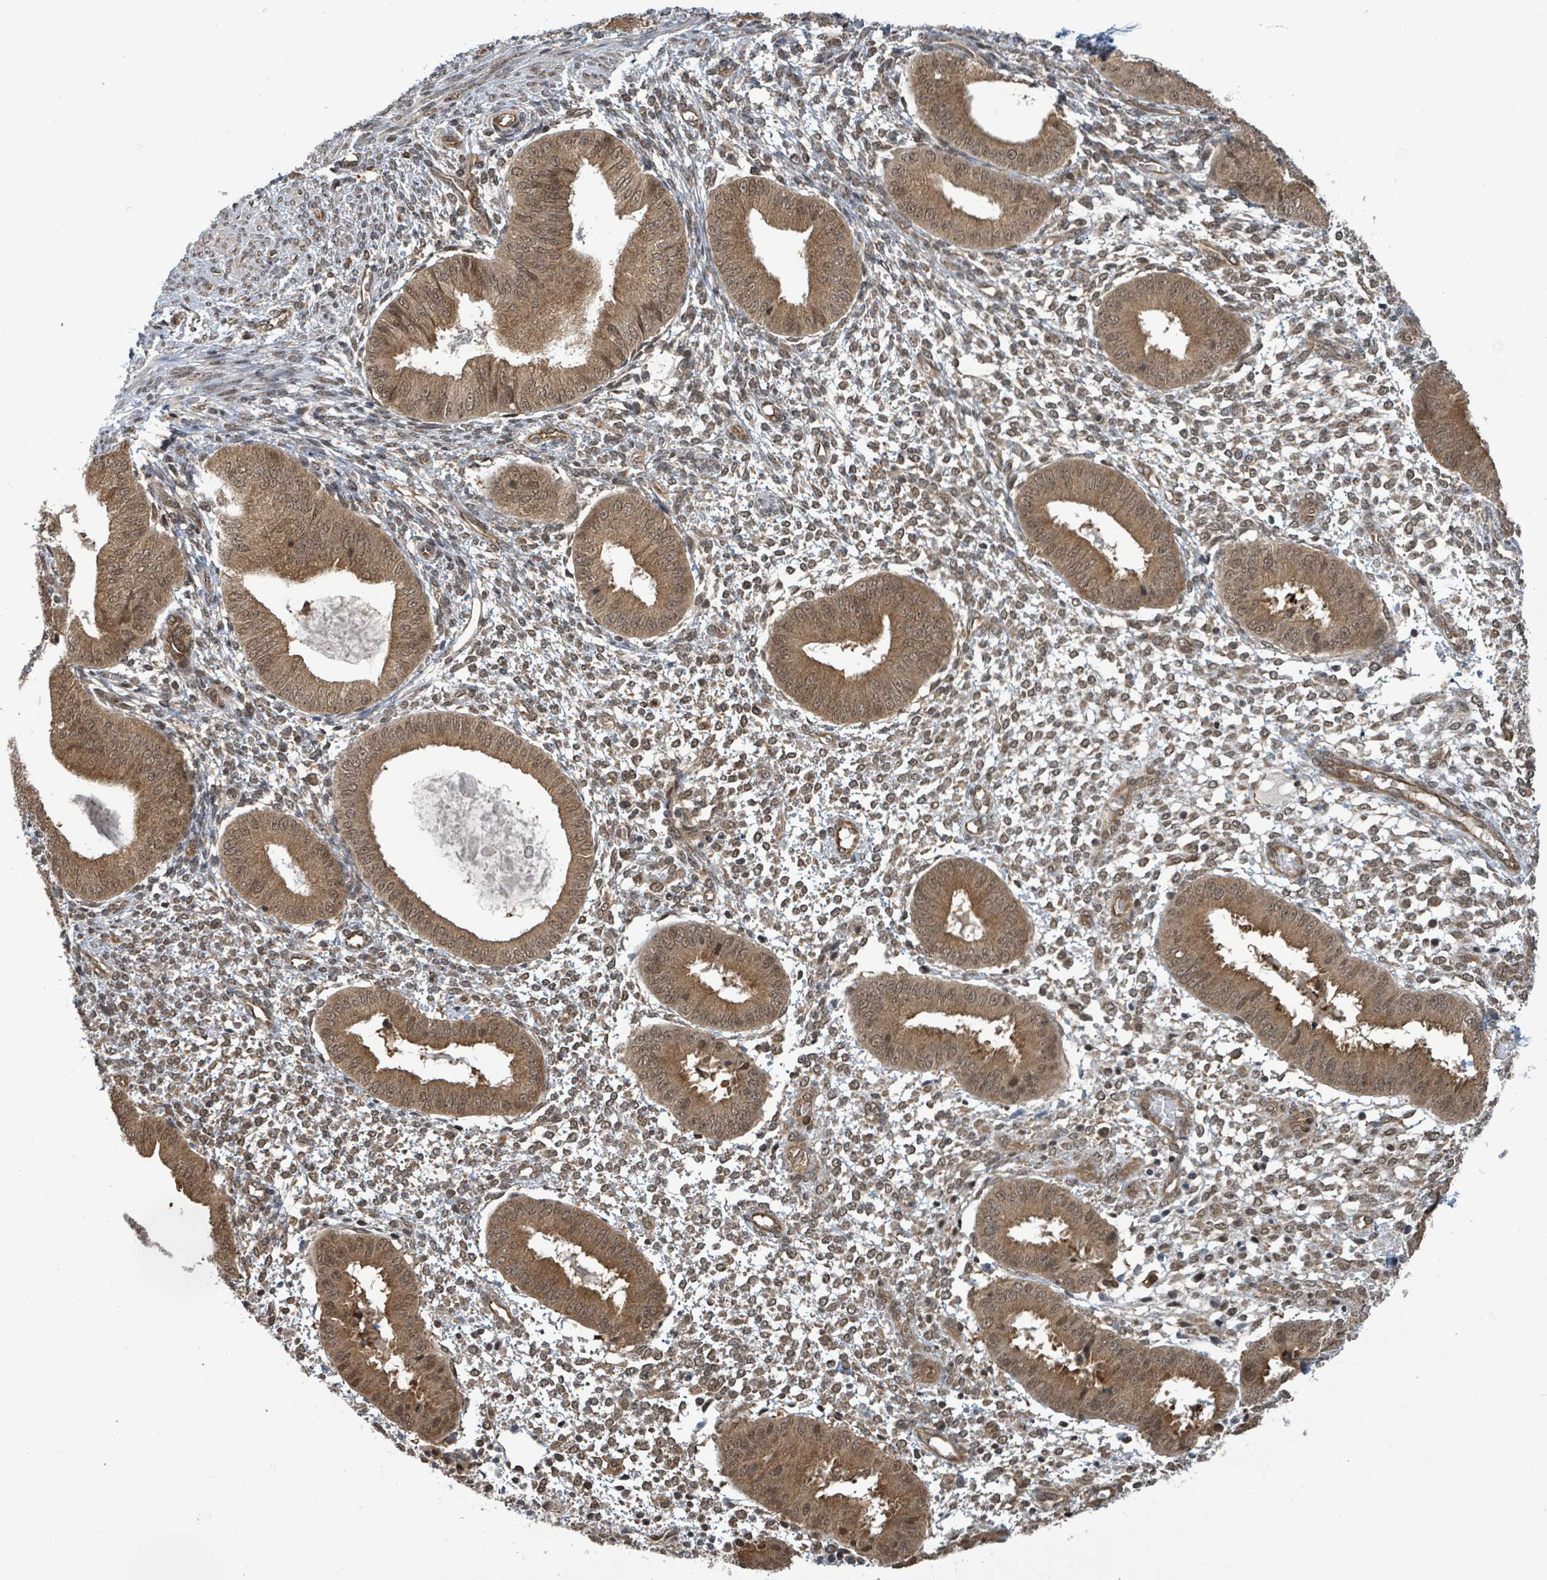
{"staining": {"intensity": "moderate", "quantity": "25%-75%", "location": "cytoplasmic/membranous,nuclear"}, "tissue": "endometrium", "cell_type": "Cells in endometrial stroma", "image_type": "normal", "snomed": [{"axis": "morphology", "description": "Normal tissue, NOS"}, {"axis": "topography", "description": "Endometrium"}], "caption": "IHC (DAB) staining of normal endometrium exhibits moderate cytoplasmic/membranous,nuclear protein positivity in approximately 25%-75% of cells in endometrial stroma.", "gene": "ENSG00000256500", "patient": {"sex": "female", "age": 49}}